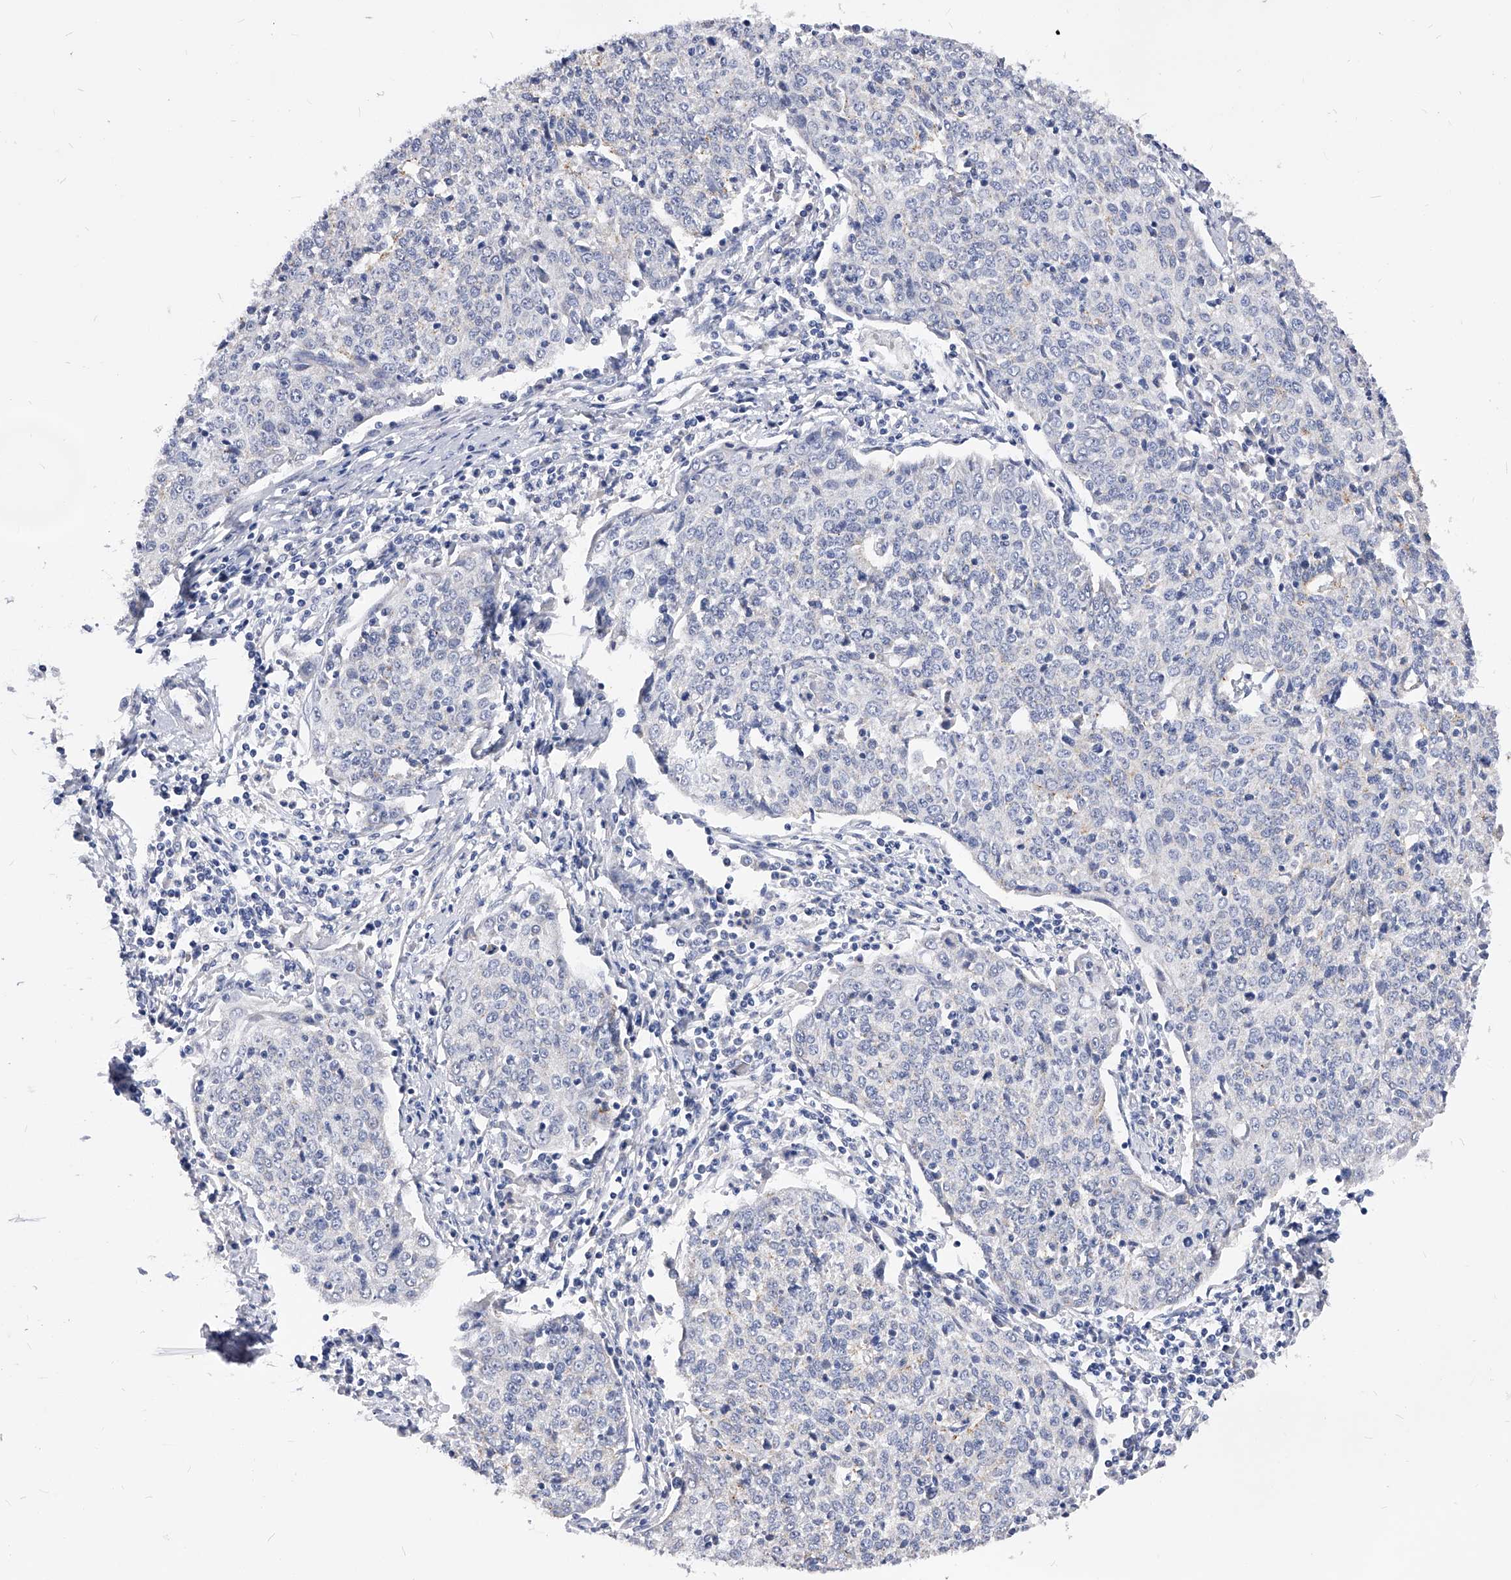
{"staining": {"intensity": "negative", "quantity": "none", "location": "none"}, "tissue": "cervical cancer", "cell_type": "Tumor cells", "image_type": "cancer", "snomed": [{"axis": "morphology", "description": "Squamous cell carcinoma, NOS"}, {"axis": "topography", "description": "Cervix"}], "caption": "Tumor cells are negative for brown protein staining in cervical cancer.", "gene": "ZNF529", "patient": {"sex": "female", "age": 48}}